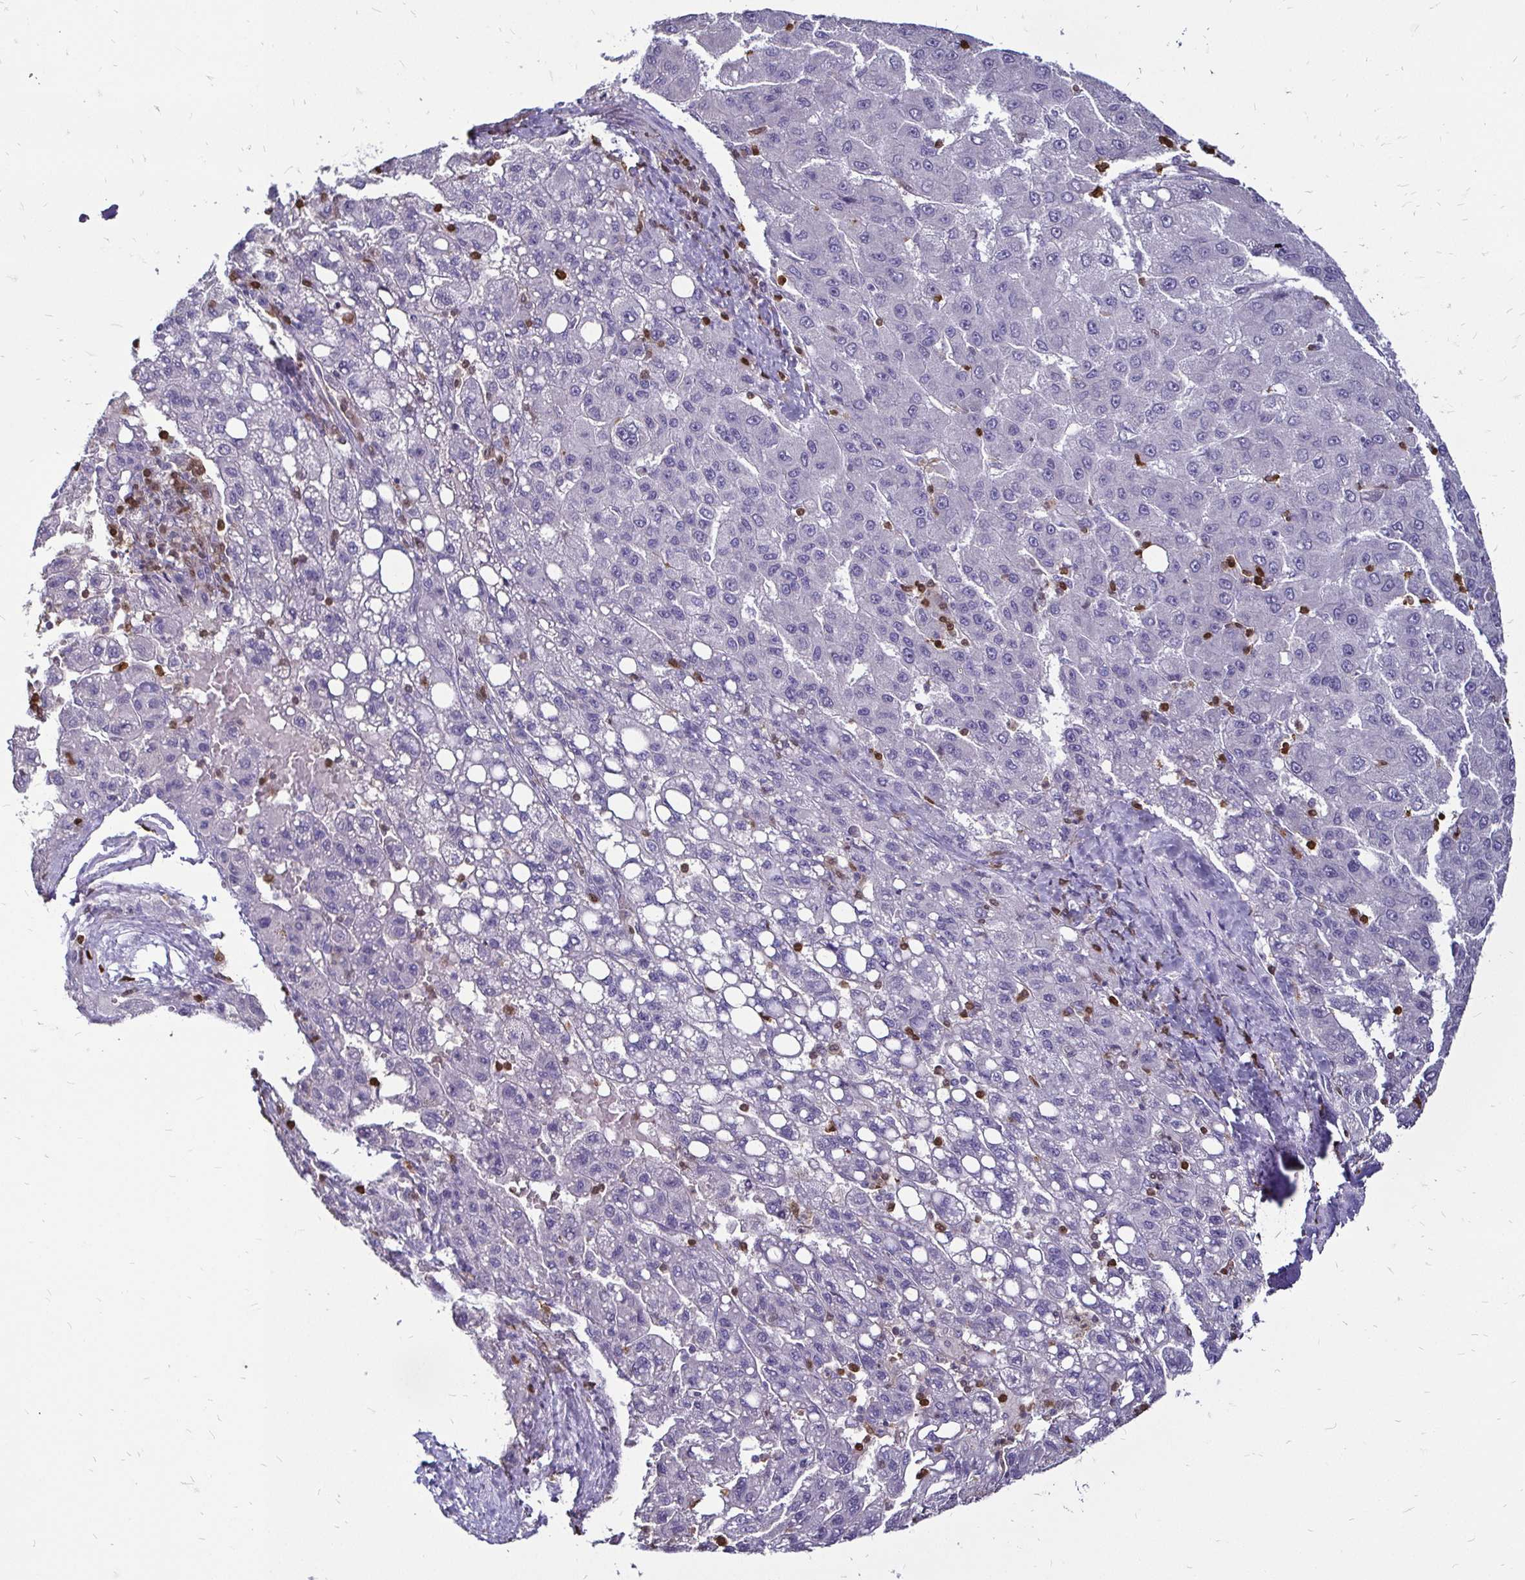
{"staining": {"intensity": "negative", "quantity": "none", "location": "none"}, "tissue": "liver cancer", "cell_type": "Tumor cells", "image_type": "cancer", "snomed": [{"axis": "morphology", "description": "Carcinoma, Hepatocellular, NOS"}, {"axis": "topography", "description": "Liver"}], "caption": "There is no significant positivity in tumor cells of liver cancer.", "gene": "ZFP1", "patient": {"sex": "female", "age": 82}}